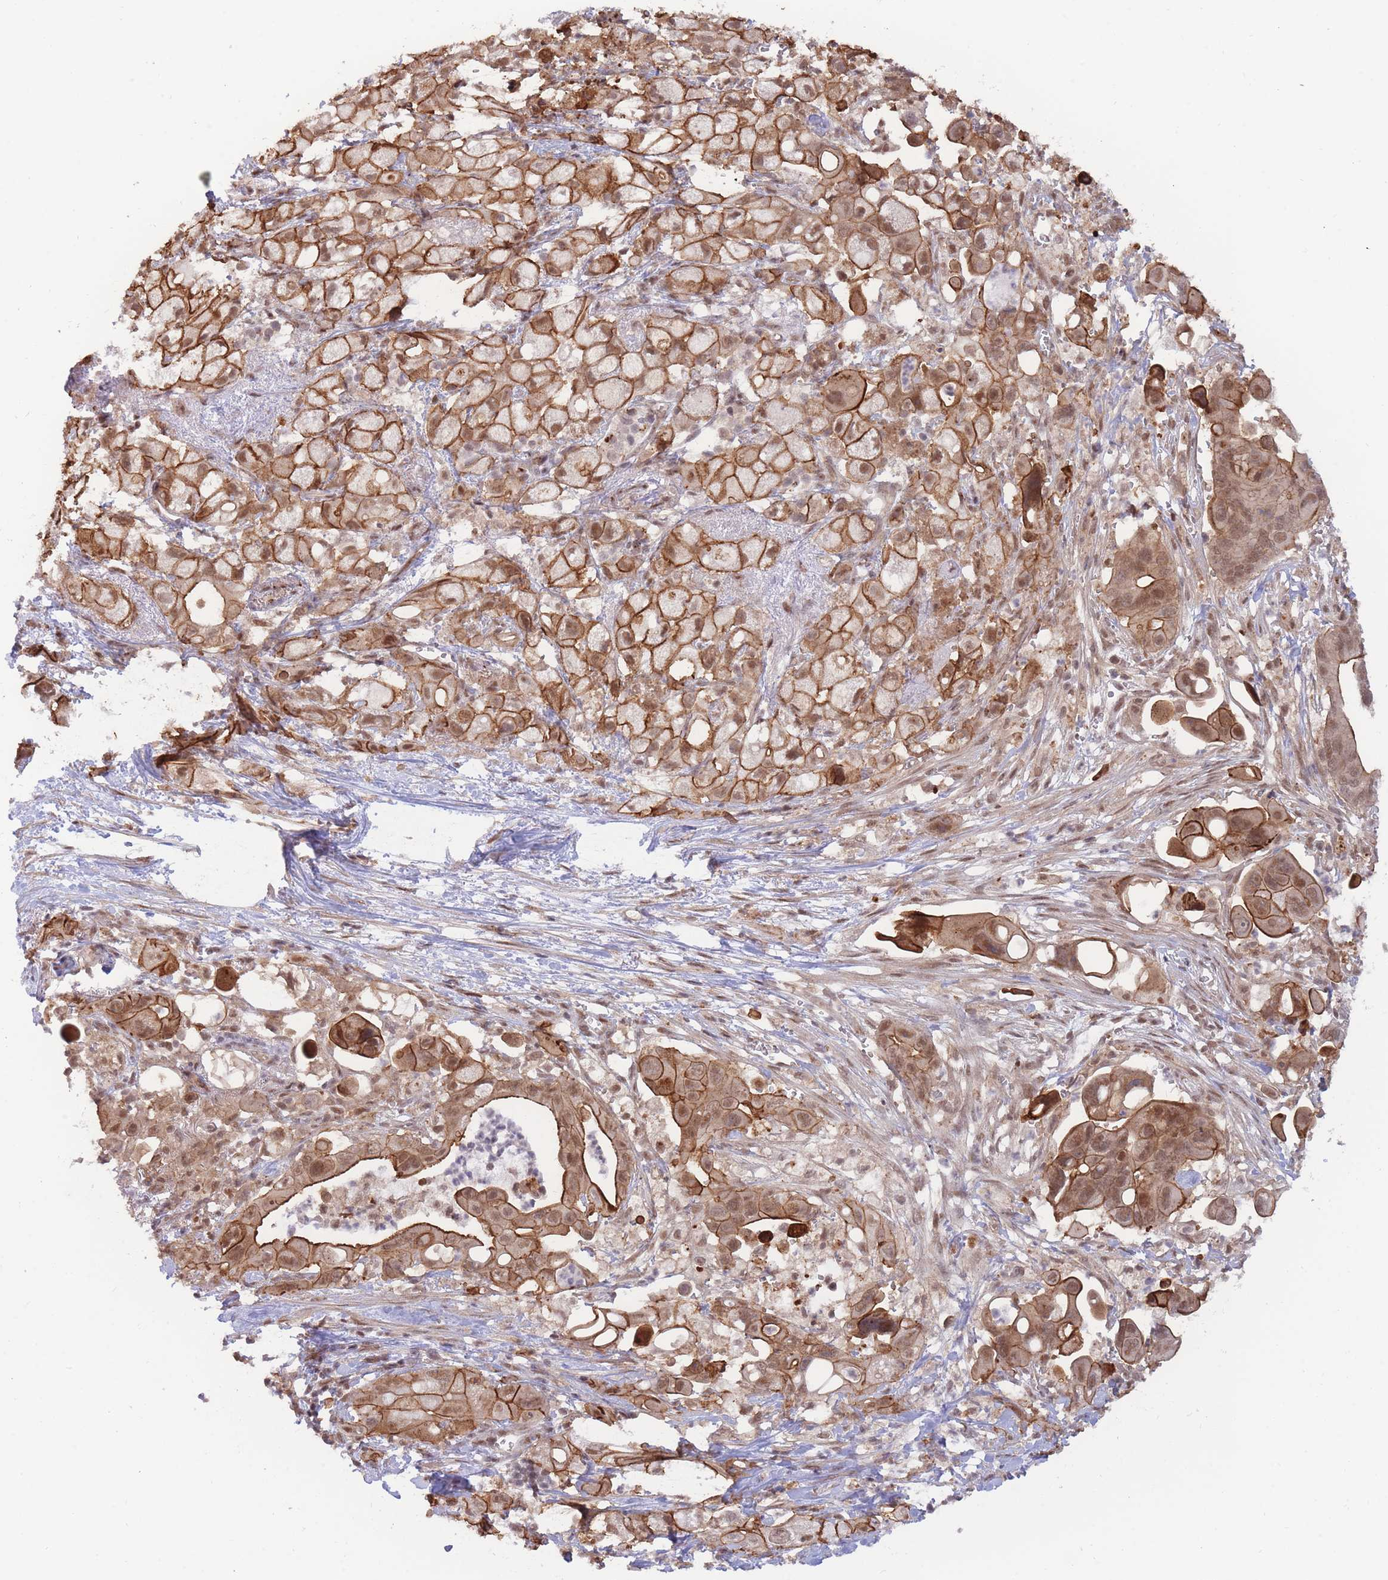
{"staining": {"intensity": "strong", "quantity": ">75%", "location": "cytoplasmic/membranous,nuclear"}, "tissue": "pancreatic cancer", "cell_type": "Tumor cells", "image_type": "cancer", "snomed": [{"axis": "morphology", "description": "Adenocarcinoma, NOS"}, {"axis": "topography", "description": "Pancreas"}], "caption": "Brown immunohistochemical staining in human pancreatic cancer shows strong cytoplasmic/membranous and nuclear expression in about >75% of tumor cells.", "gene": "BOD1L1", "patient": {"sex": "male", "age": 68}}